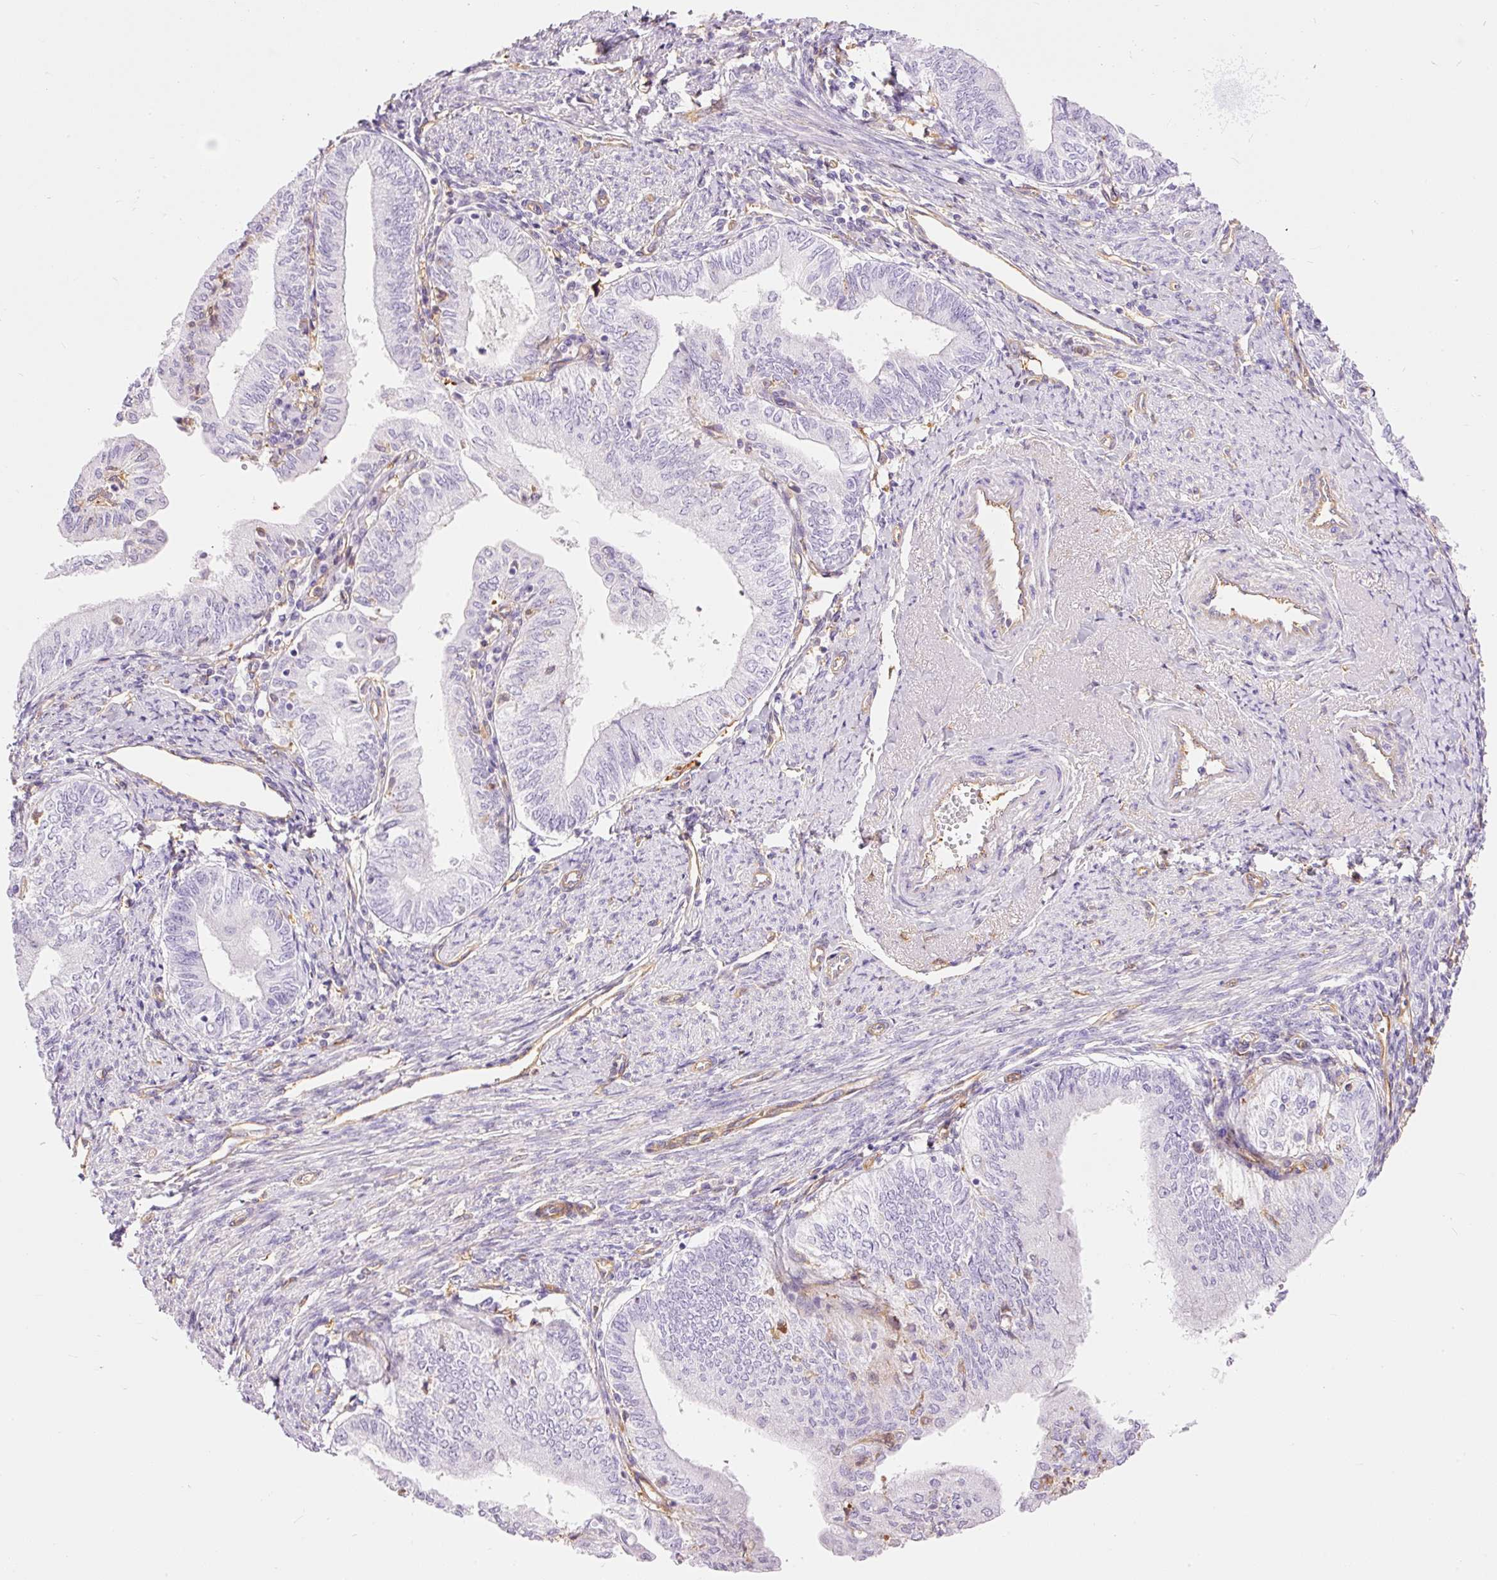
{"staining": {"intensity": "negative", "quantity": "none", "location": "none"}, "tissue": "endometrial cancer", "cell_type": "Tumor cells", "image_type": "cancer", "snomed": [{"axis": "morphology", "description": "Adenocarcinoma, NOS"}, {"axis": "topography", "description": "Endometrium"}], "caption": "Immunohistochemistry (IHC) micrograph of neoplastic tissue: endometrial adenocarcinoma stained with DAB exhibits no significant protein positivity in tumor cells.", "gene": "IL10RB", "patient": {"sex": "female", "age": 66}}